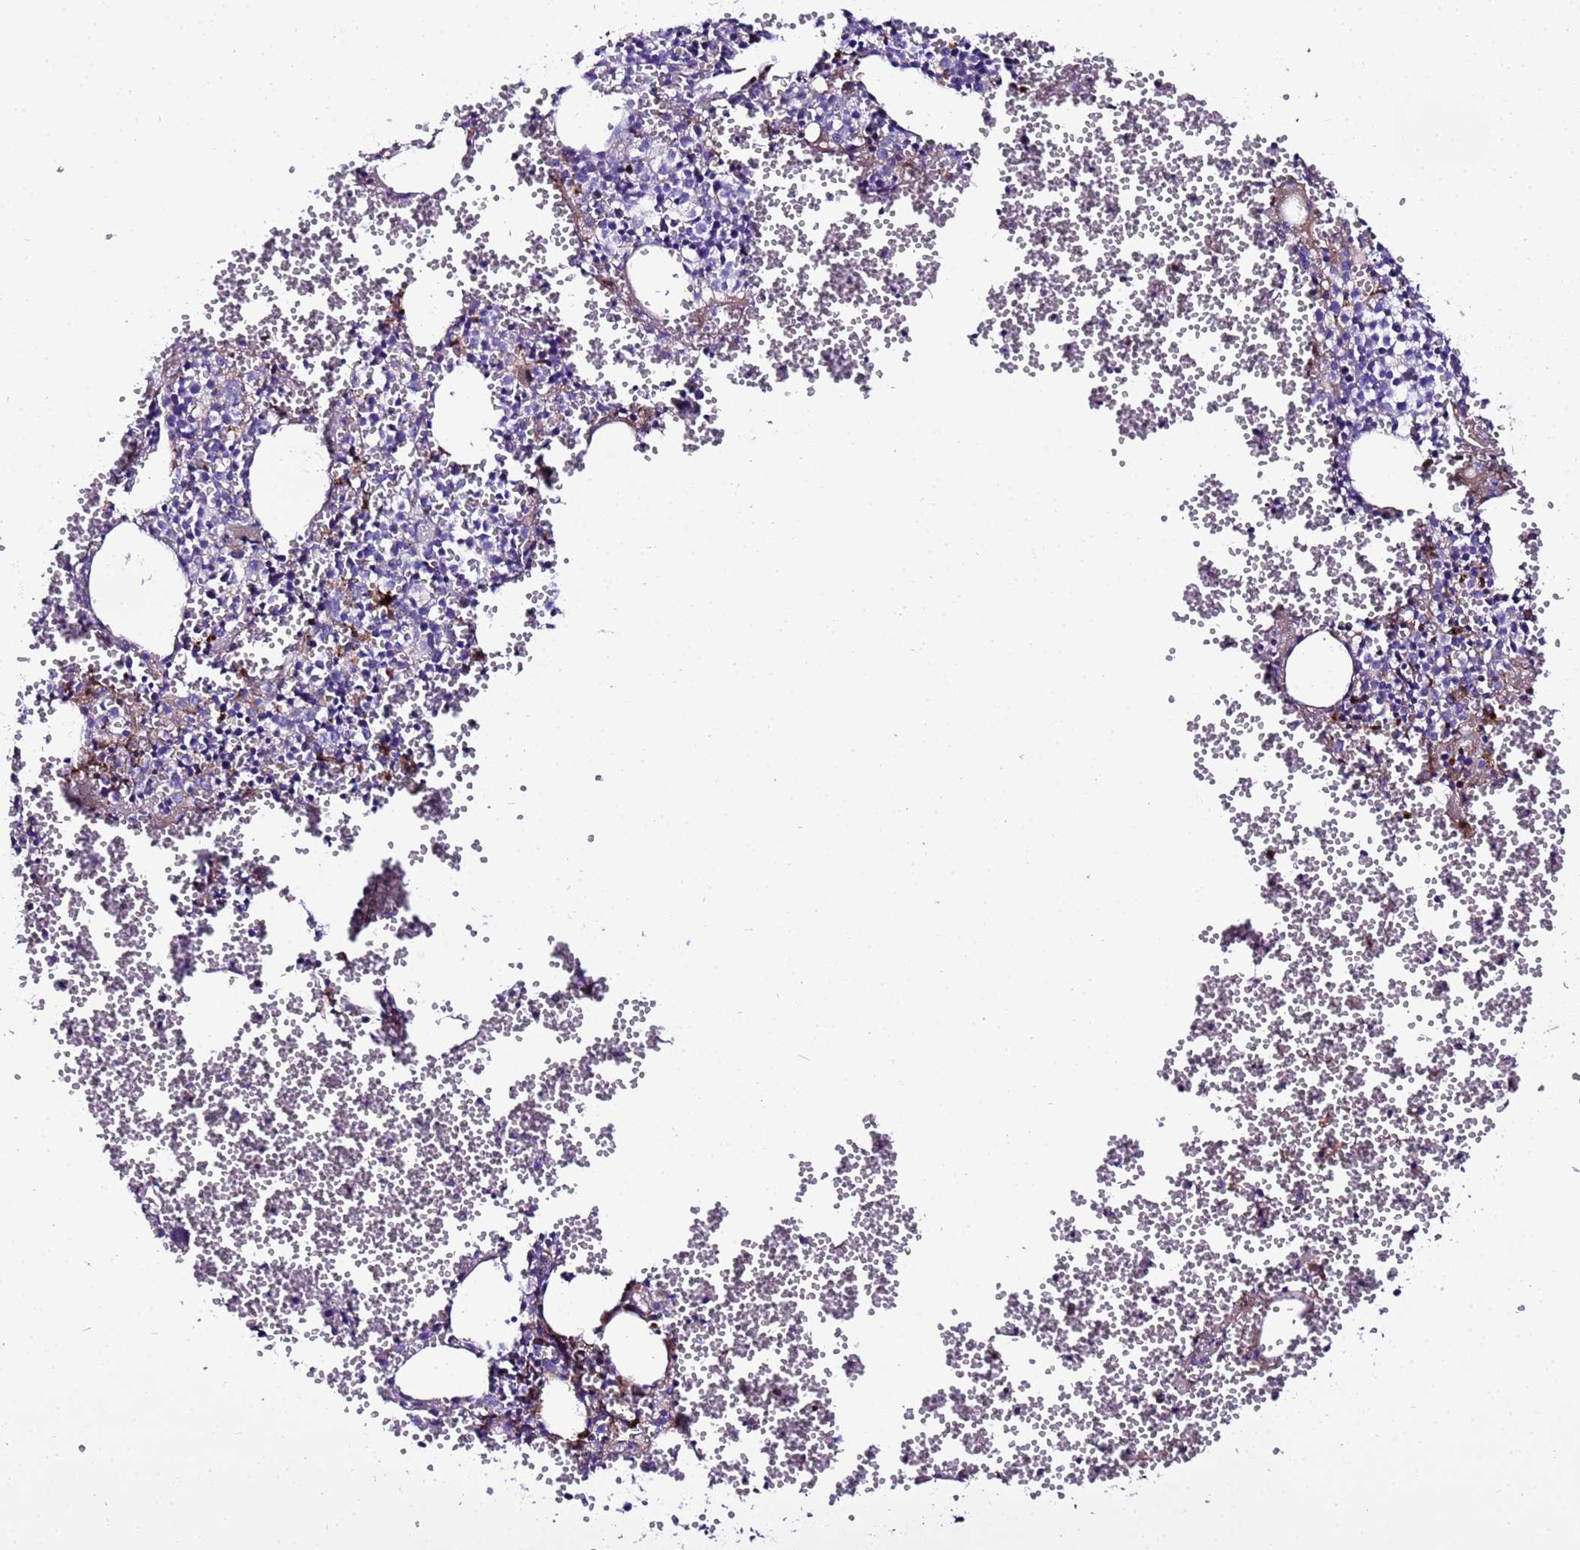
{"staining": {"intensity": "moderate", "quantity": "<25%", "location": "cytoplasmic/membranous"}, "tissue": "bone marrow", "cell_type": "Hematopoietic cells", "image_type": "normal", "snomed": [{"axis": "morphology", "description": "Normal tissue, NOS"}, {"axis": "topography", "description": "Bone marrow"}], "caption": "Immunohistochemistry (IHC) micrograph of normal bone marrow: bone marrow stained using IHC demonstrates low levels of moderate protein expression localized specifically in the cytoplasmic/membranous of hematopoietic cells, appearing as a cytoplasmic/membranous brown color.", "gene": "CFHR1", "patient": {"sex": "female", "age": 77}}